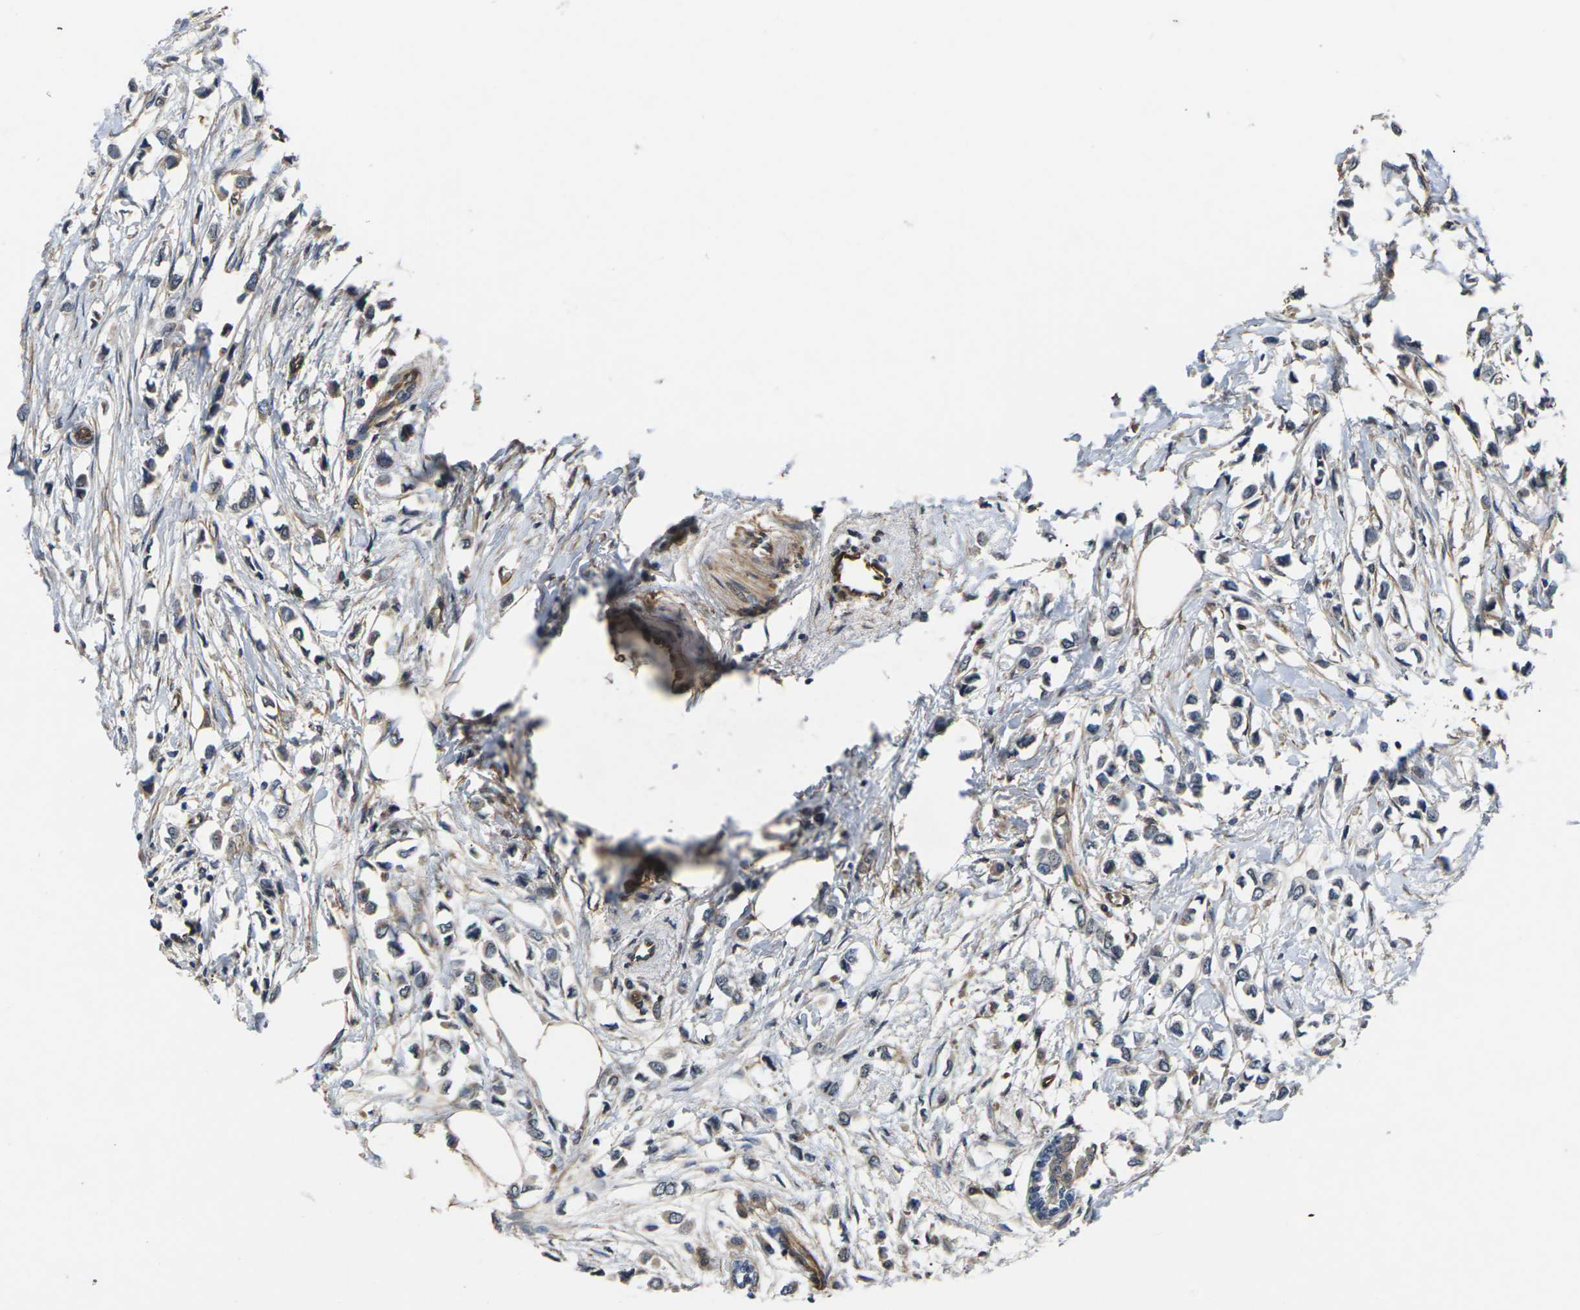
{"staining": {"intensity": "weak", "quantity": "<25%", "location": "cytoplasmic/membranous"}, "tissue": "breast cancer", "cell_type": "Tumor cells", "image_type": "cancer", "snomed": [{"axis": "morphology", "description": "Lobular carcinoma"}, {"axis": "topography", "description": "Breast"}], "caption": "Image shows no protein staining in tumor cells of breast cancer tissue. (DAB immunohistochemistry, high magnification).", "gene": "DKK2", "patient": {"sex": "female", "age": 51}}